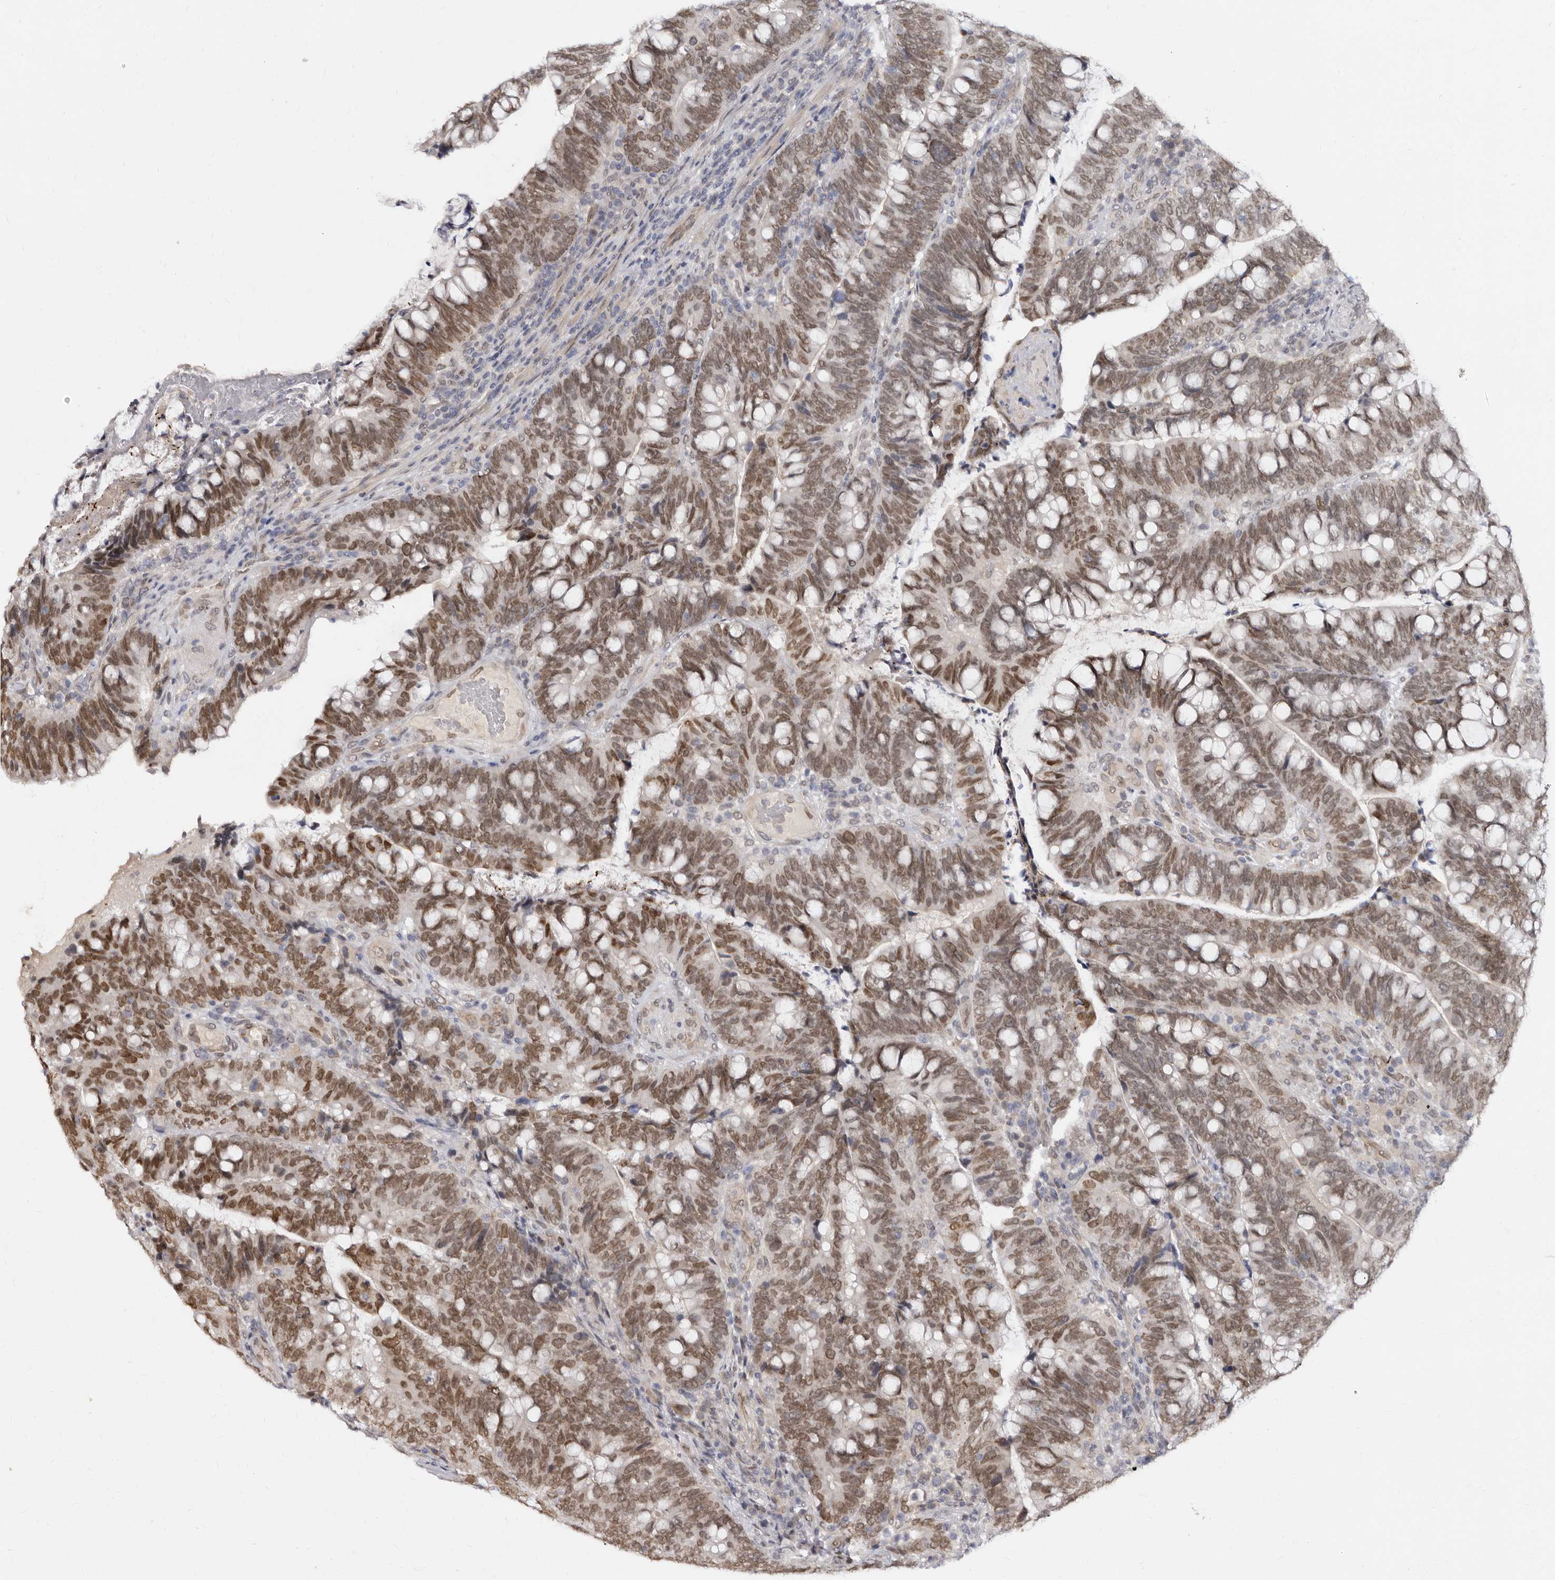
{"staining": {"intensity": "moderate", "quantity": ">75%", "location": "nuclear"}, "tissue": "colorectal cancer", "cell_type": "Tumor cells", "image_type": "cancer", "snomed": [{"axis": "morphology", "description": "Adenocarcinoma, NOS"}, {"axis": "topography", "description": "Colon"}], "caption": "The immunohistochemical stain labels moderate nuclear expression in tumor cells of adenocarcinoma (colorectal) tissue.", "gene": "LCORL", "patient": {"sex": "female", "age": 66}}